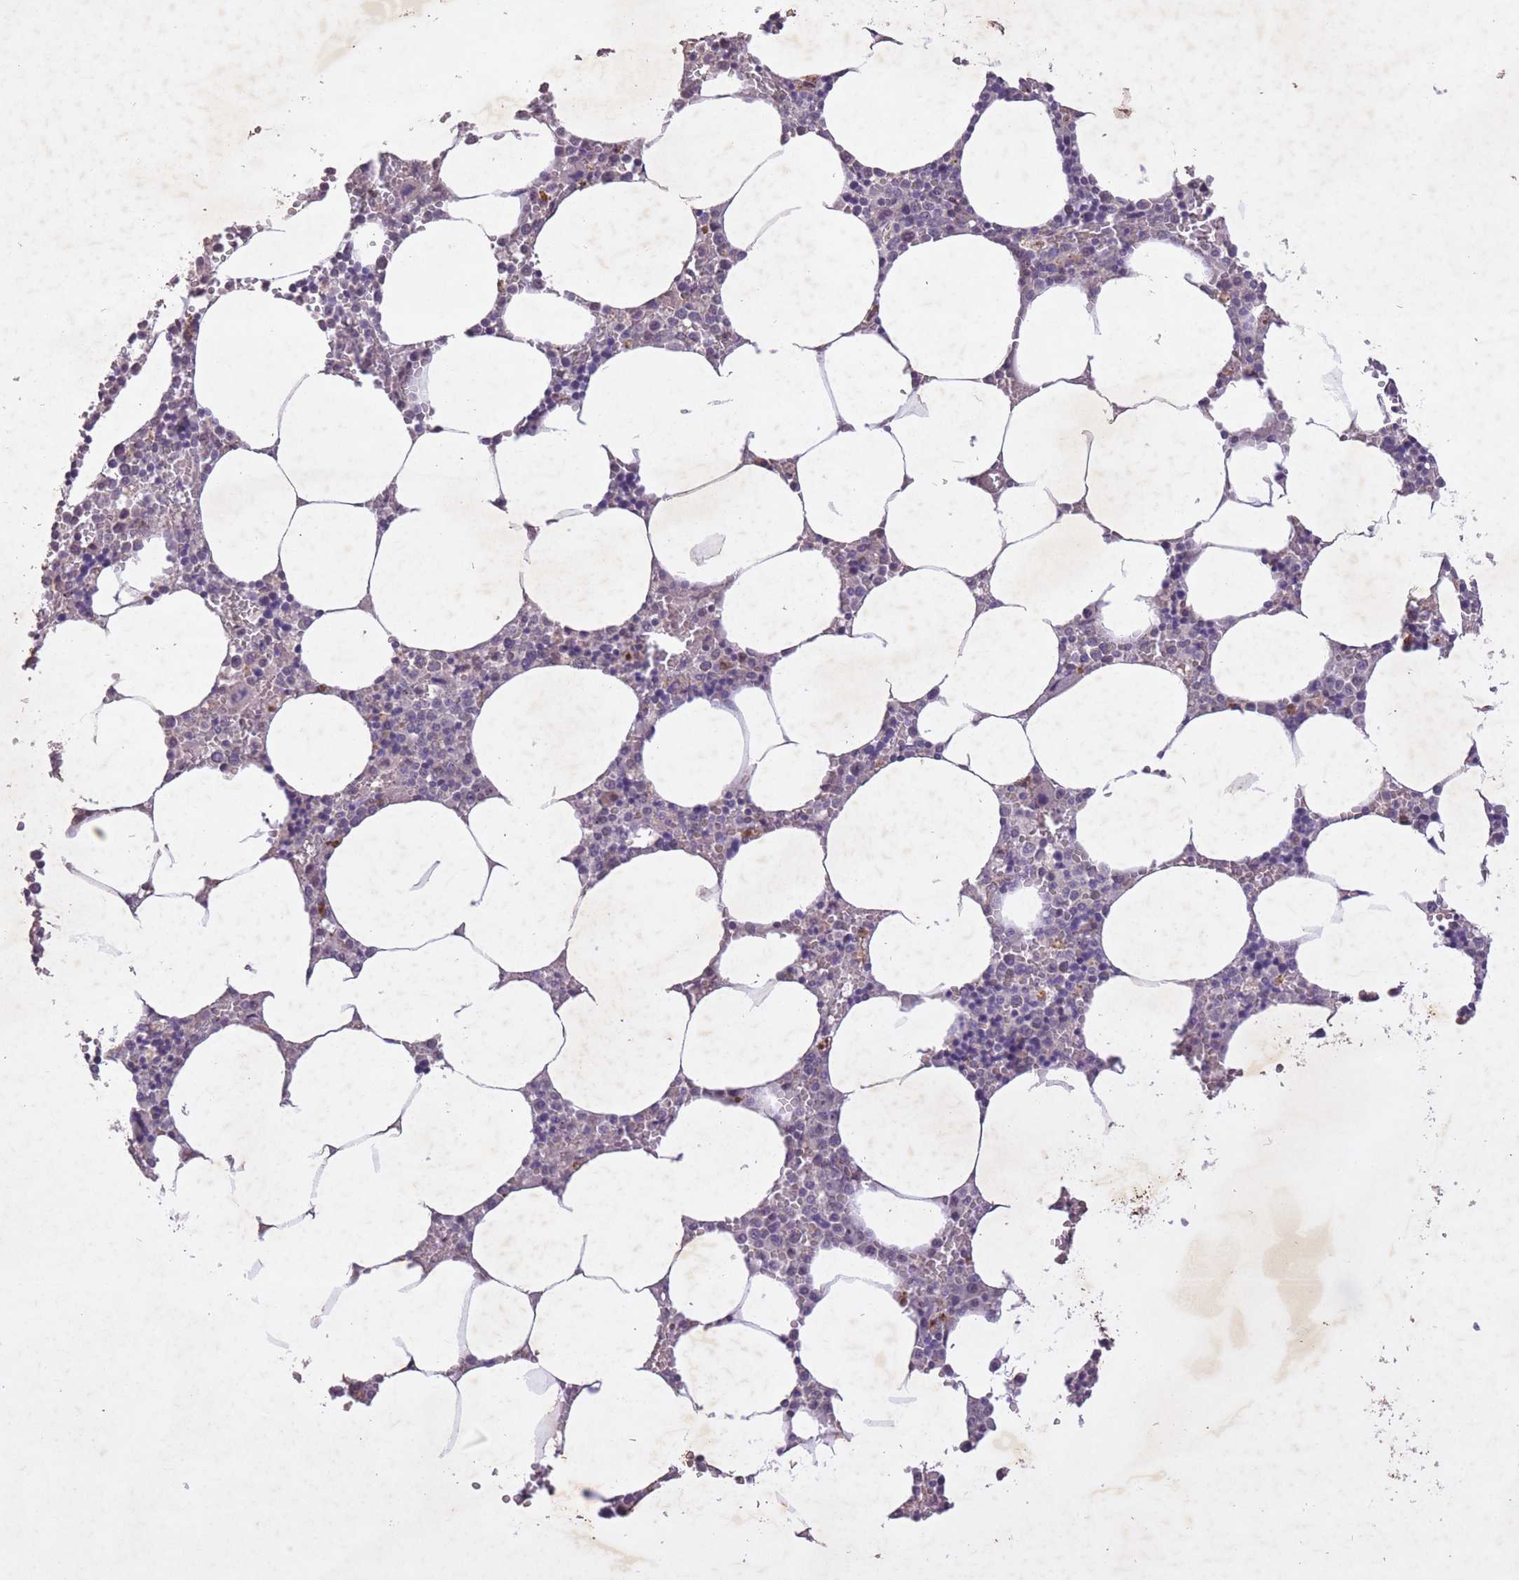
{"staining": {"intensity": "negative", "quantity": "none", "location": "none"}, "tissue": "bone marrow", "cell_type": "Hematopoietic cells", "image_type": "normal", "snomed": [{"axis": "morphology", "description": "Normal tissue, NOS"}, {"axis": "topography", "description": "Bone marrow"}], "caption": "This is a image of immunohistochemistry staining of normal bone marrow, which shows no staining in hematopoietic cells. (Brightfield microscopy of DAB IHC at high magnification).", "gene": "CBX6", "patient": {"sex": "male", "age": 70}}